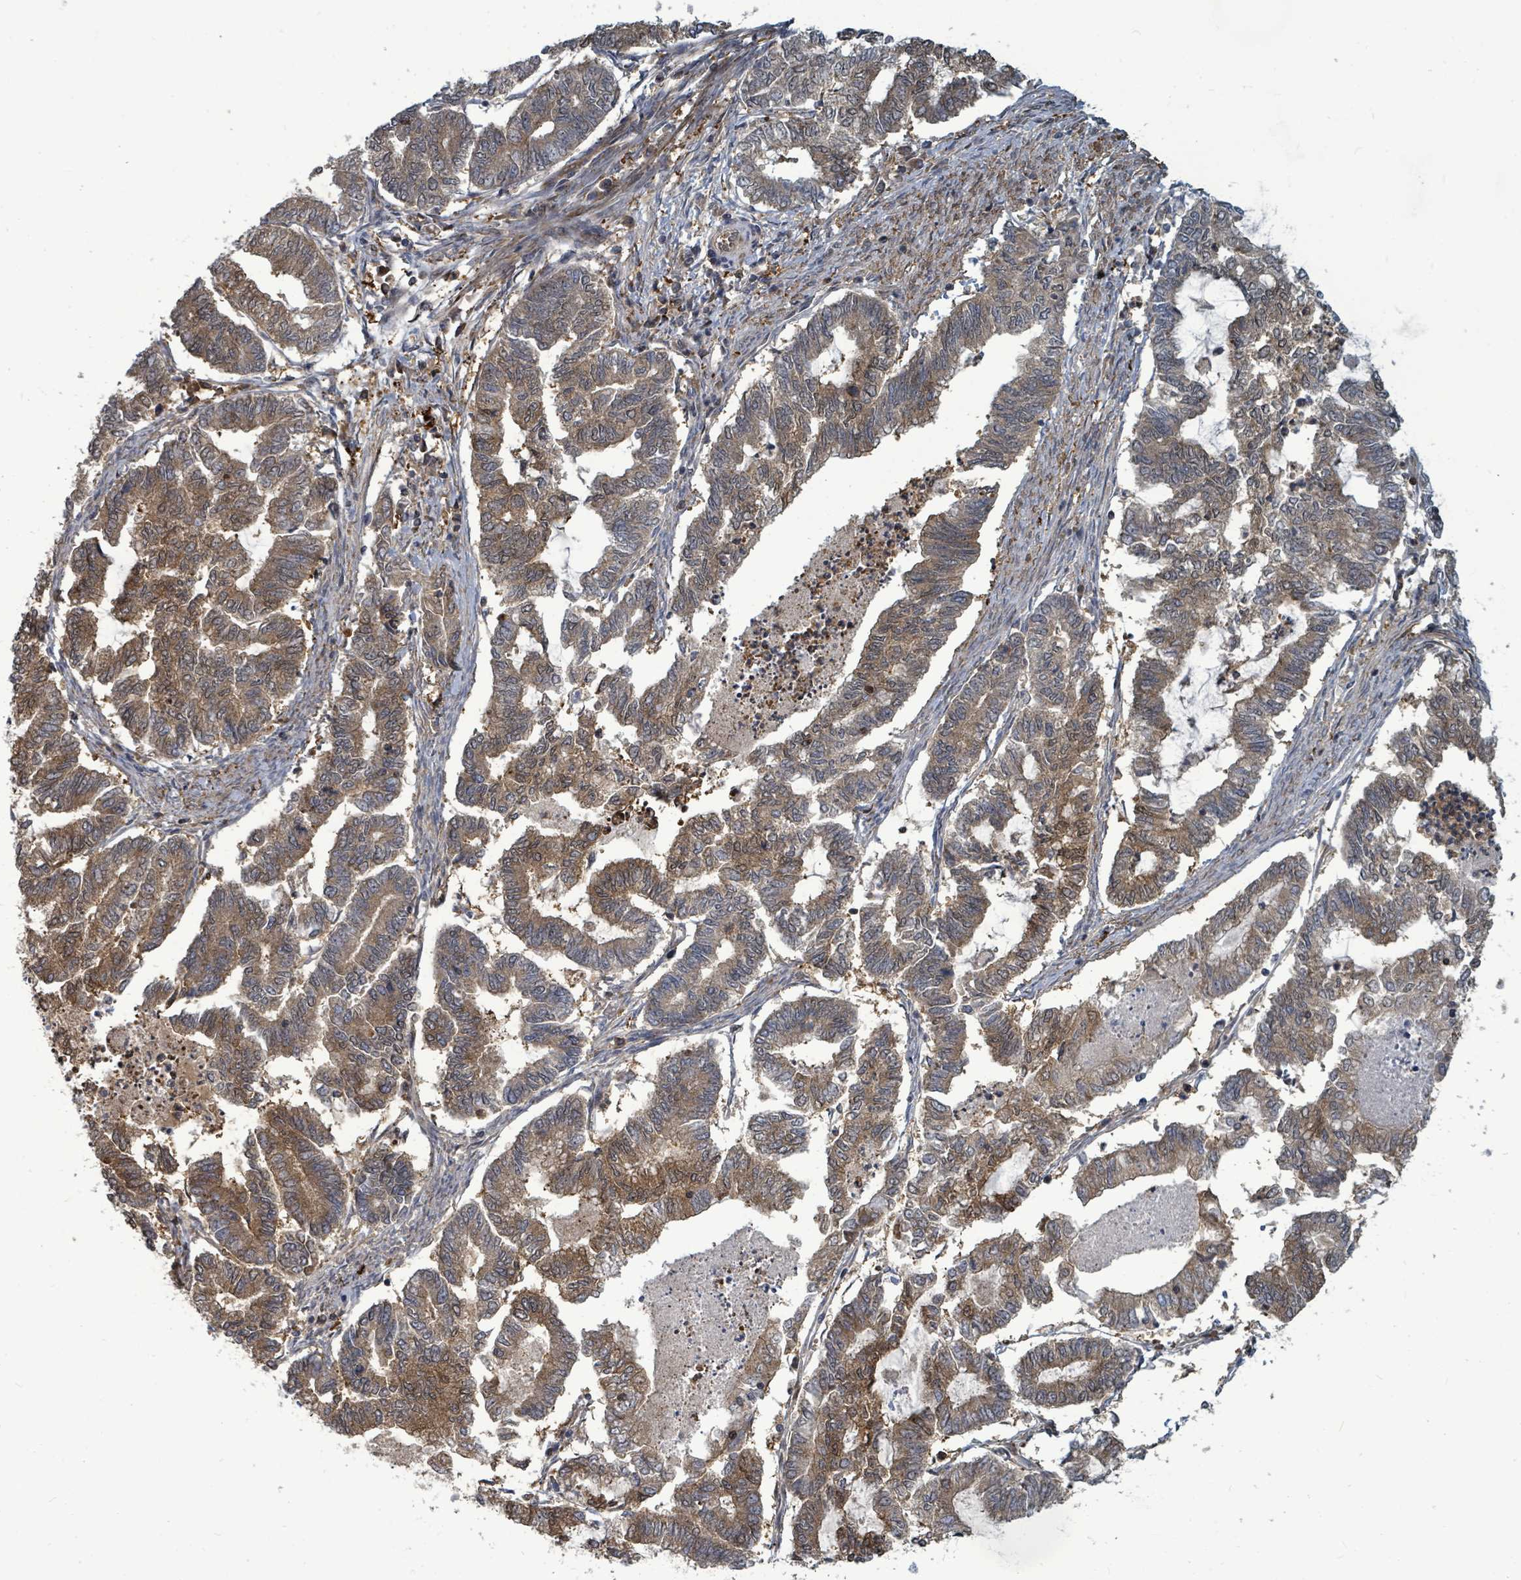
{"staining": {"intensity": "moderate", "quantity": ">75%", "location": "cytoplasmic/membranous,nuclear"}, "tissue": "endometrial cancer", "cell_type": "Tumor cells", "image_type": "cancer", "snomed": [{"axis": "morphology", "description": "Adenocarcinoma, NOS"}, {"axis": "topography", "description": "Endometrium"}], "caption": "The micrograph shows staining of endometrial cancer (adenocarcinoma), revealing moderate cytoplasmic/membranous and nuclear protein positivity (brown color) within tumor cells.", "gene": "TRDMT1", "patient": {"sex": "female", "age": 79}}